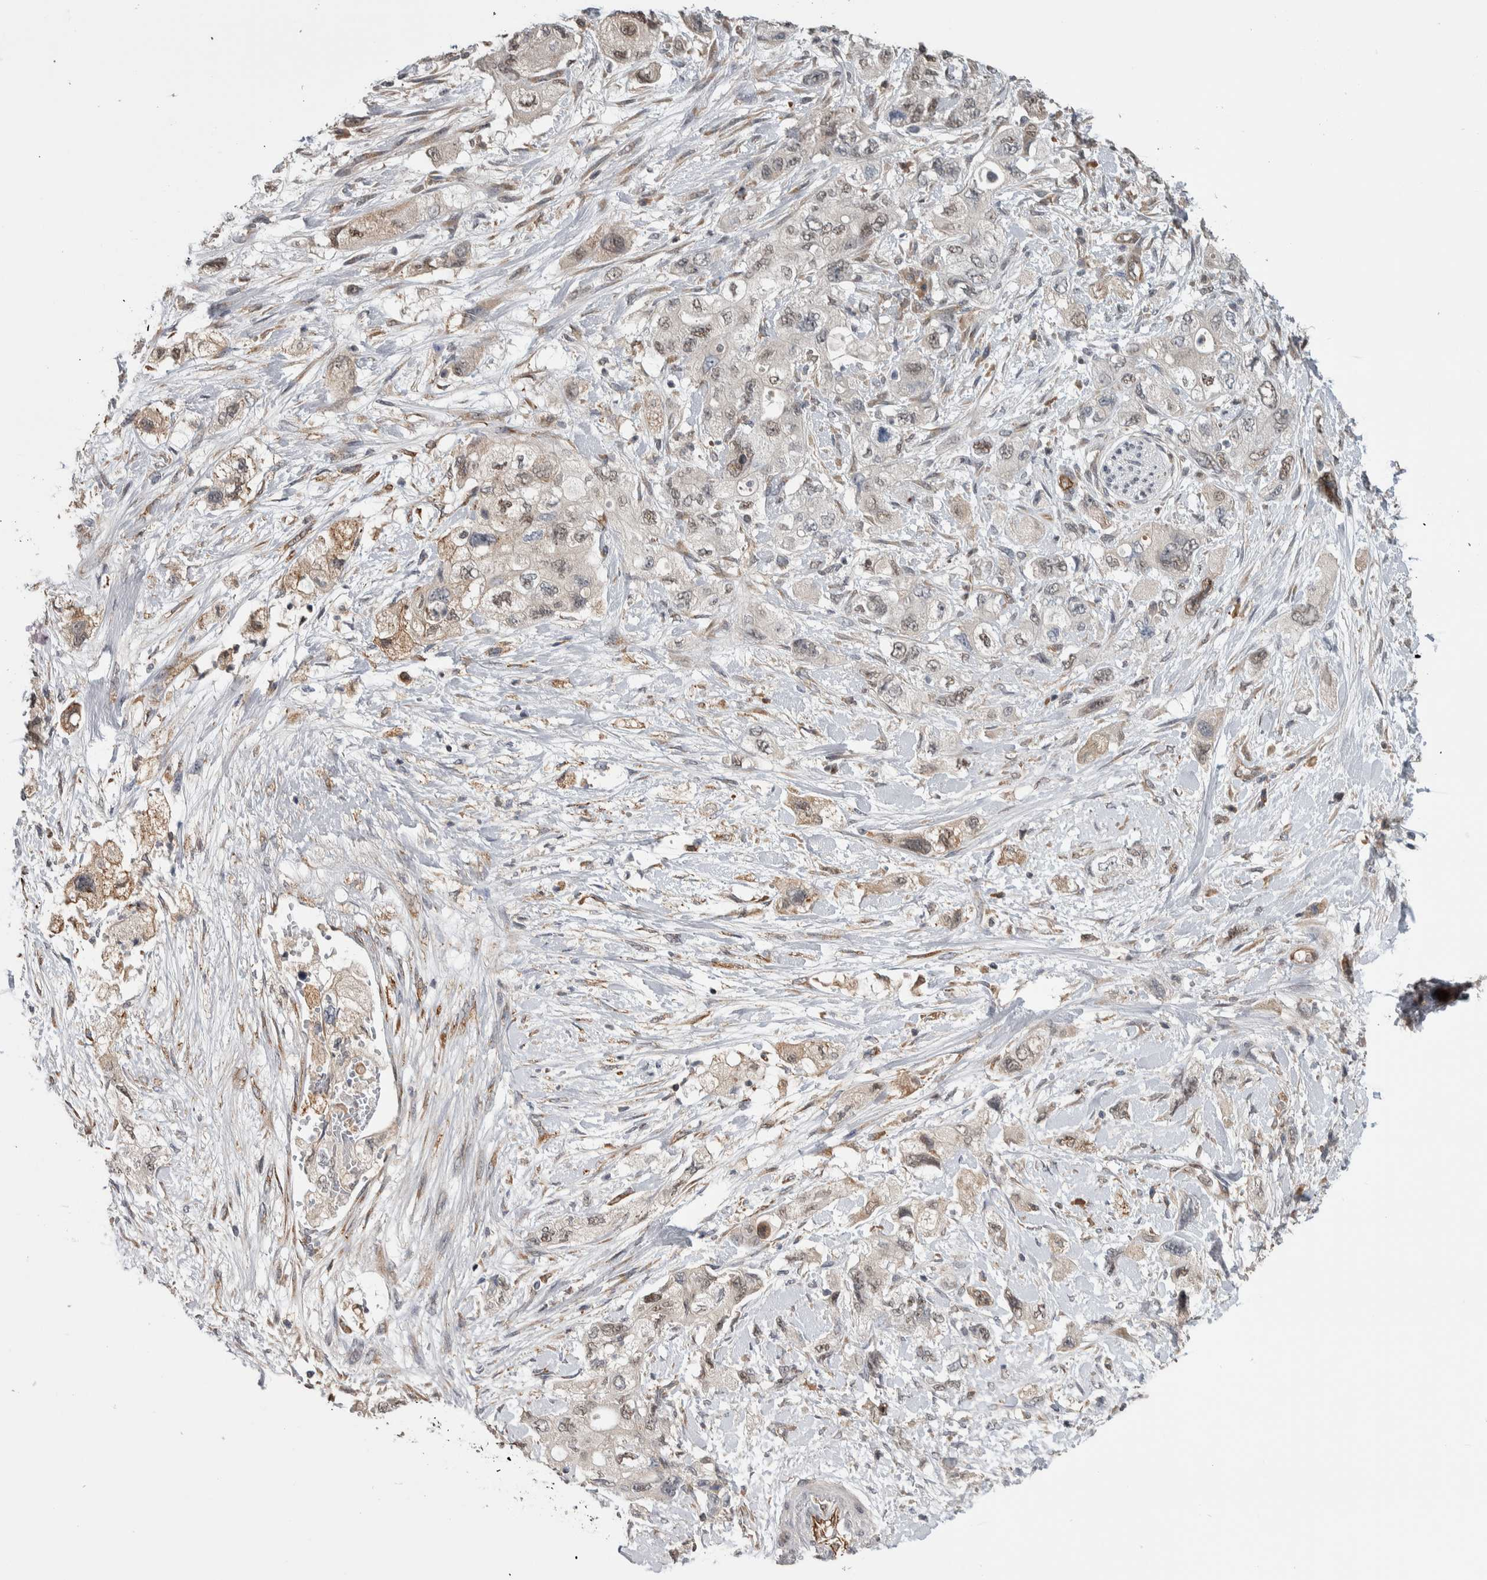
{"staining": {"intensity": "weak", "quantity": "<25%", "location": "nuclear"}, "tissue": "pancreatic cancer", "cell_type": "Tumor cells", "image_type": "cancer", "snomed": [{"axis": "morphology", "description": "Adenocarcinoma, NOS"}, {"axis": "topography", "description": "Pancreas"}], "caption": "Immunohistochemical staining of human adenocarcinoma (pancreatic) shows no significant expression in tumor cells.", "gene": "PRDM4", "patient": {"sex": "female", "age": 73}}